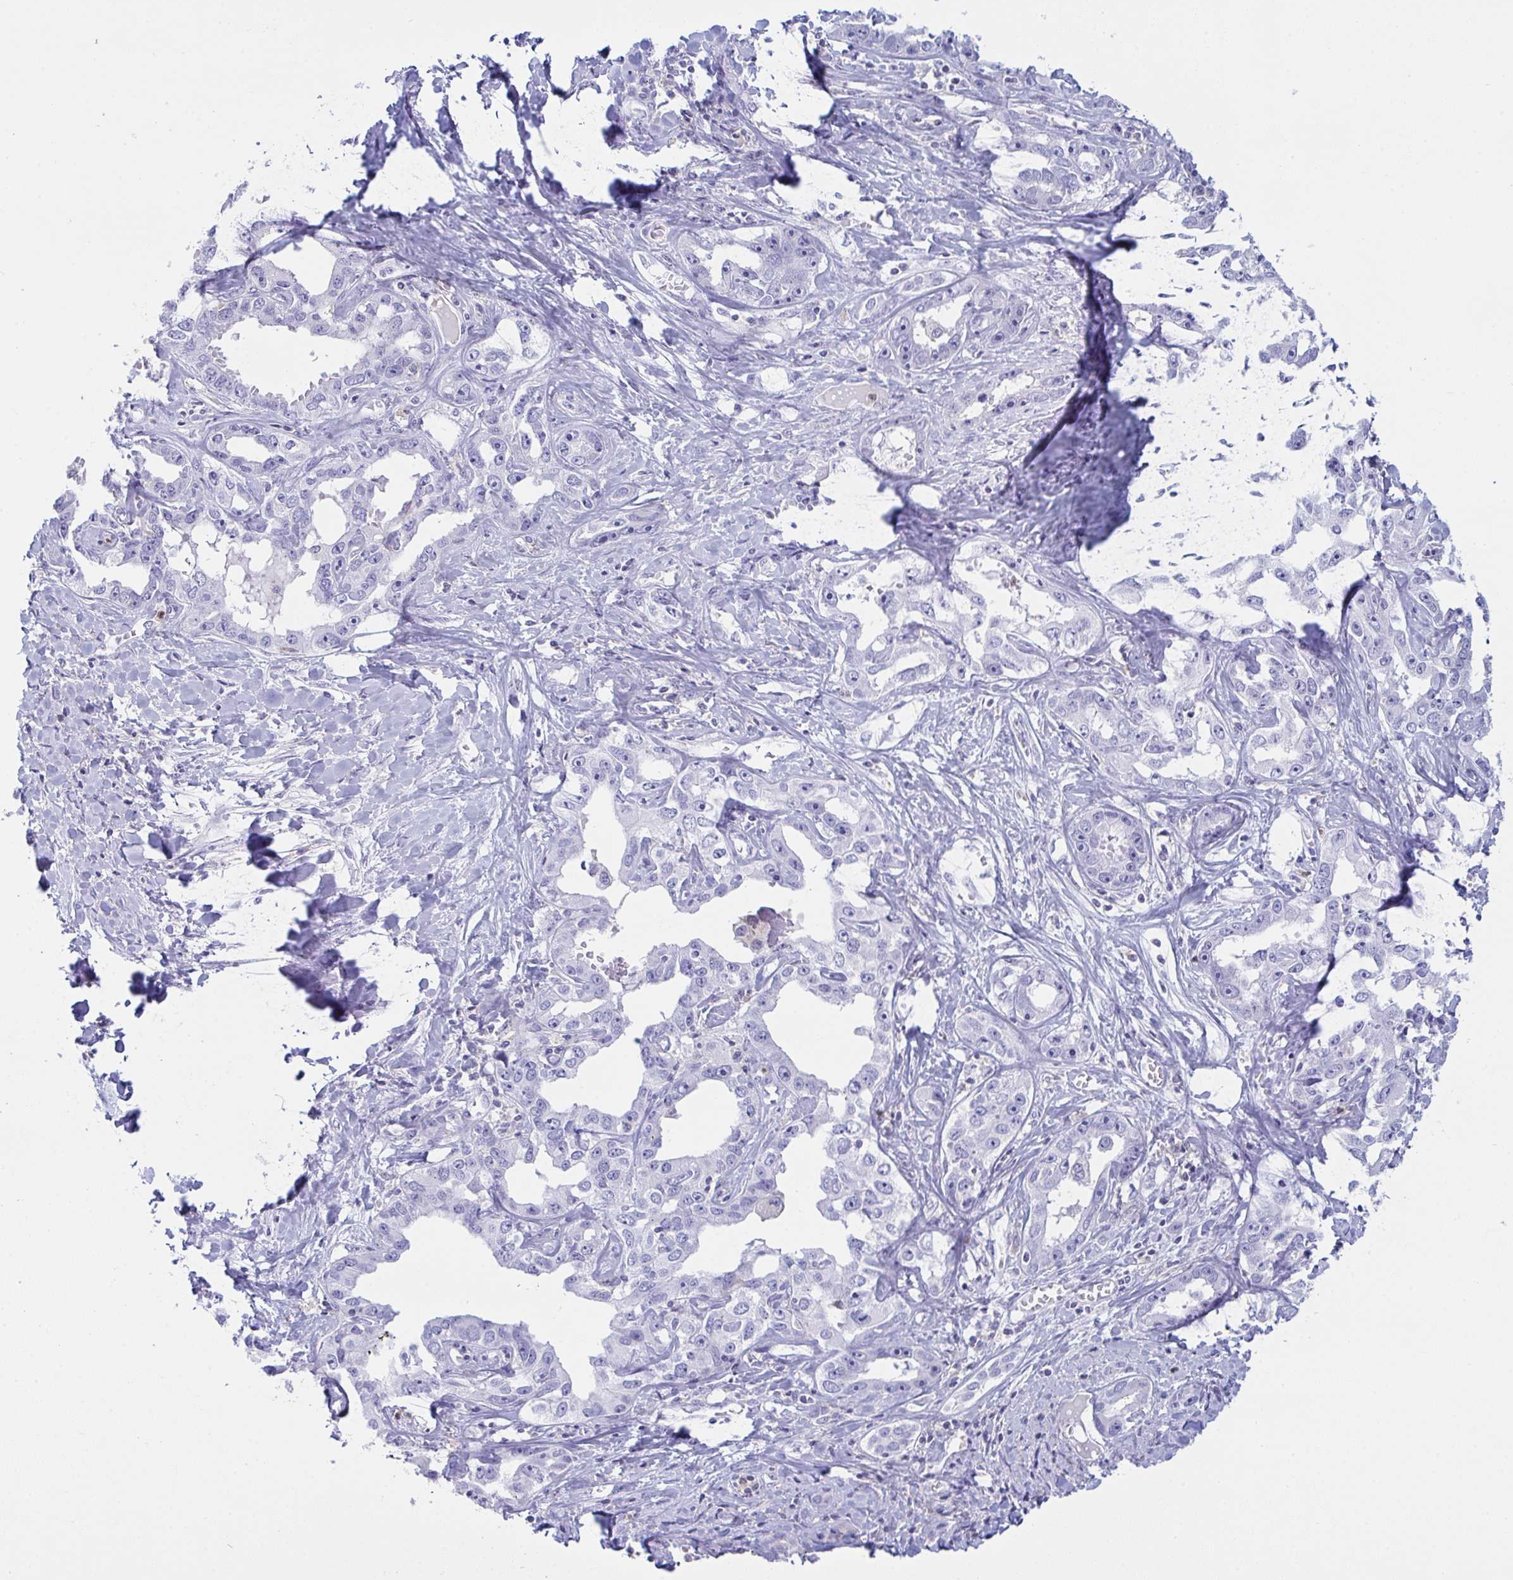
{"staining": {"intensity": "negative", "quantity": "none", "location": "none"}, "tissue": "liver cancer", "cell_type": "Tumor cells", "image_type": "cancer", "snomed": [{"axis": "morphology", "description": "Cholangiocarcinoma"}, {"axis": "topography", "description": "Liver"}], "caption": "A high-resolution photomicrograph shows immunohistochemistry staining of cholangiocarcinoma (liver), which displays no significant positivity in tumor cells. (Immunohistochemistry, brightfield microscopy, high magnification).", "gene": "MYO1F", "patient": {"sex": "male", "age": 59}}